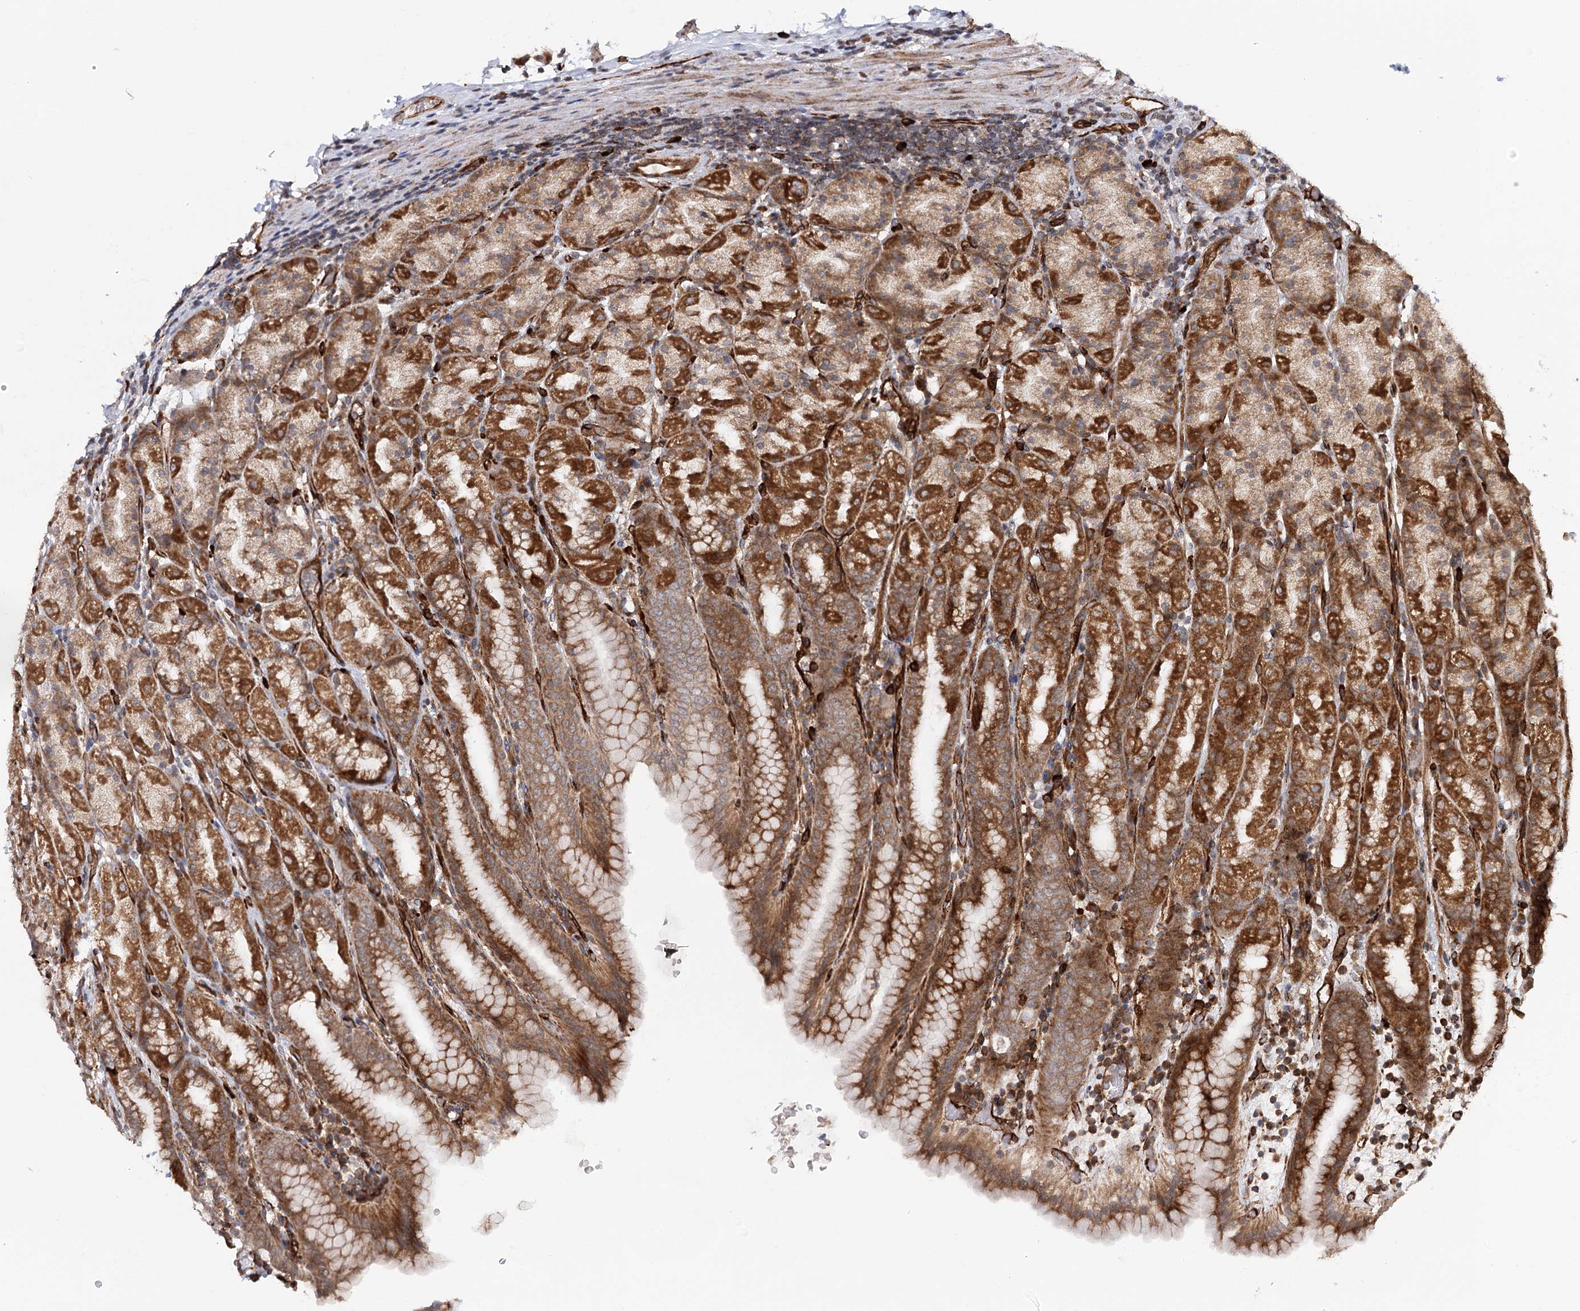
{"staining": {"intensity": "strong", "quantity": "25%-75%", "location": "cytoplasmic/membranous"}, "tissue": "stomach", "cell_type": "Glandular cells", "image_type": "normal", "snomed": [{"axis": "morphology", "description": "Normal tissue, NOS"}, {"axis": "topography", "description": "Stomach, upper"}], "caption": "This image displays immunohistochemistry (IHC) staining of normal human stomach, with high strong cytoplasmic/membranous expression in approximately 25%-75% of glandular cells.", "gene": "MKNK1", "patient": {"sex": "male", "age": 68}}